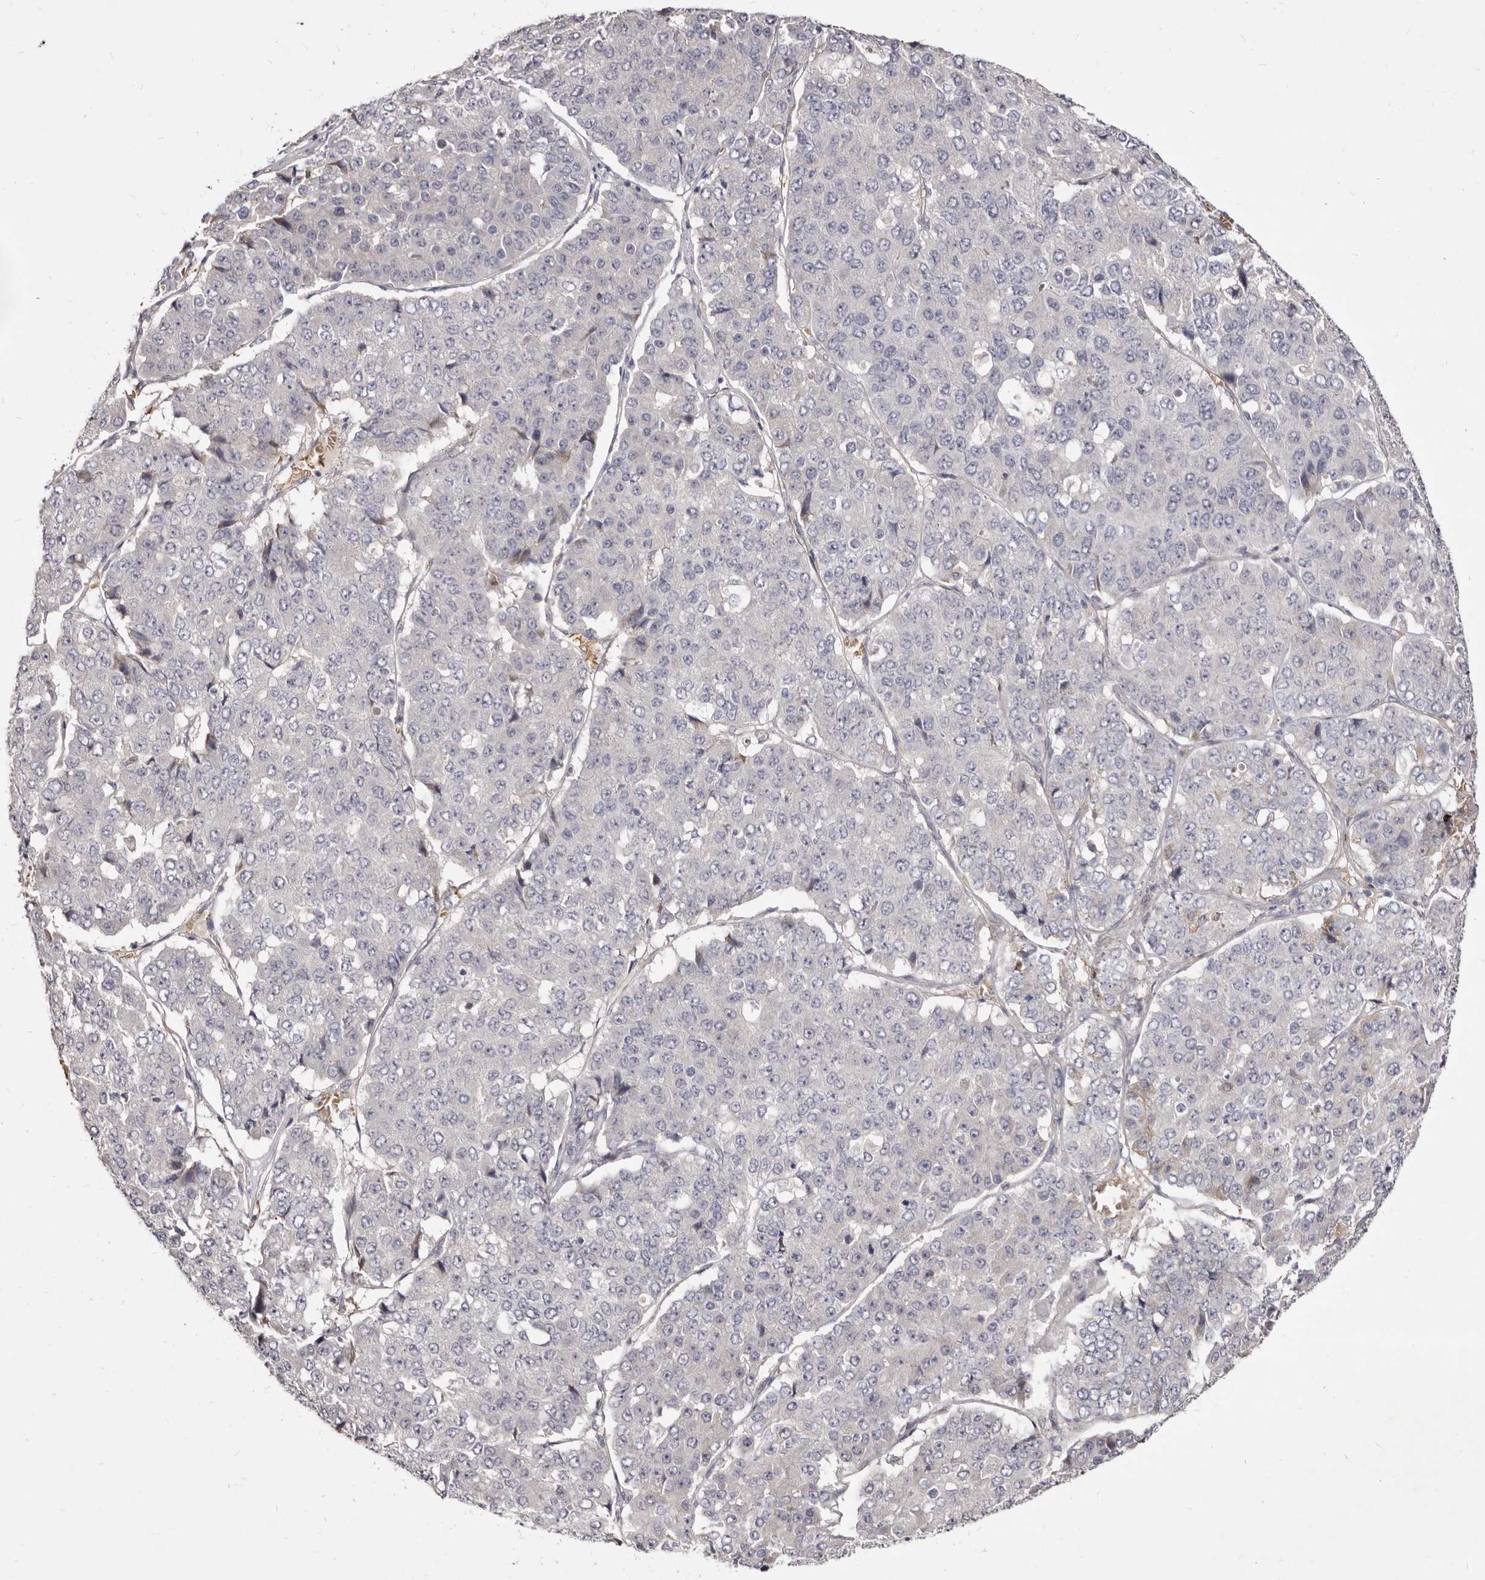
{"staining": {"intensity": "negative", "quantity": "none", "location": "none"}, "tissue": "pancreatic cancer", "cell_type": "Tumor cells", "image_type": "cancer", "snomed": [{"axis": "morphology", "description": "Adenocarcinoma, NOS"}, {"axis": "topography", "description": "Pancreas"}], "caption": "Adenocarcinoma (pancreatic) was stained to show a protein in brown. There is no significant expression in tumor cells. (DAB immunohistochemistry with hematoxylin counter stain).", "gene": "KIF2B", "patient": {"sex": "male", "age": 50}}